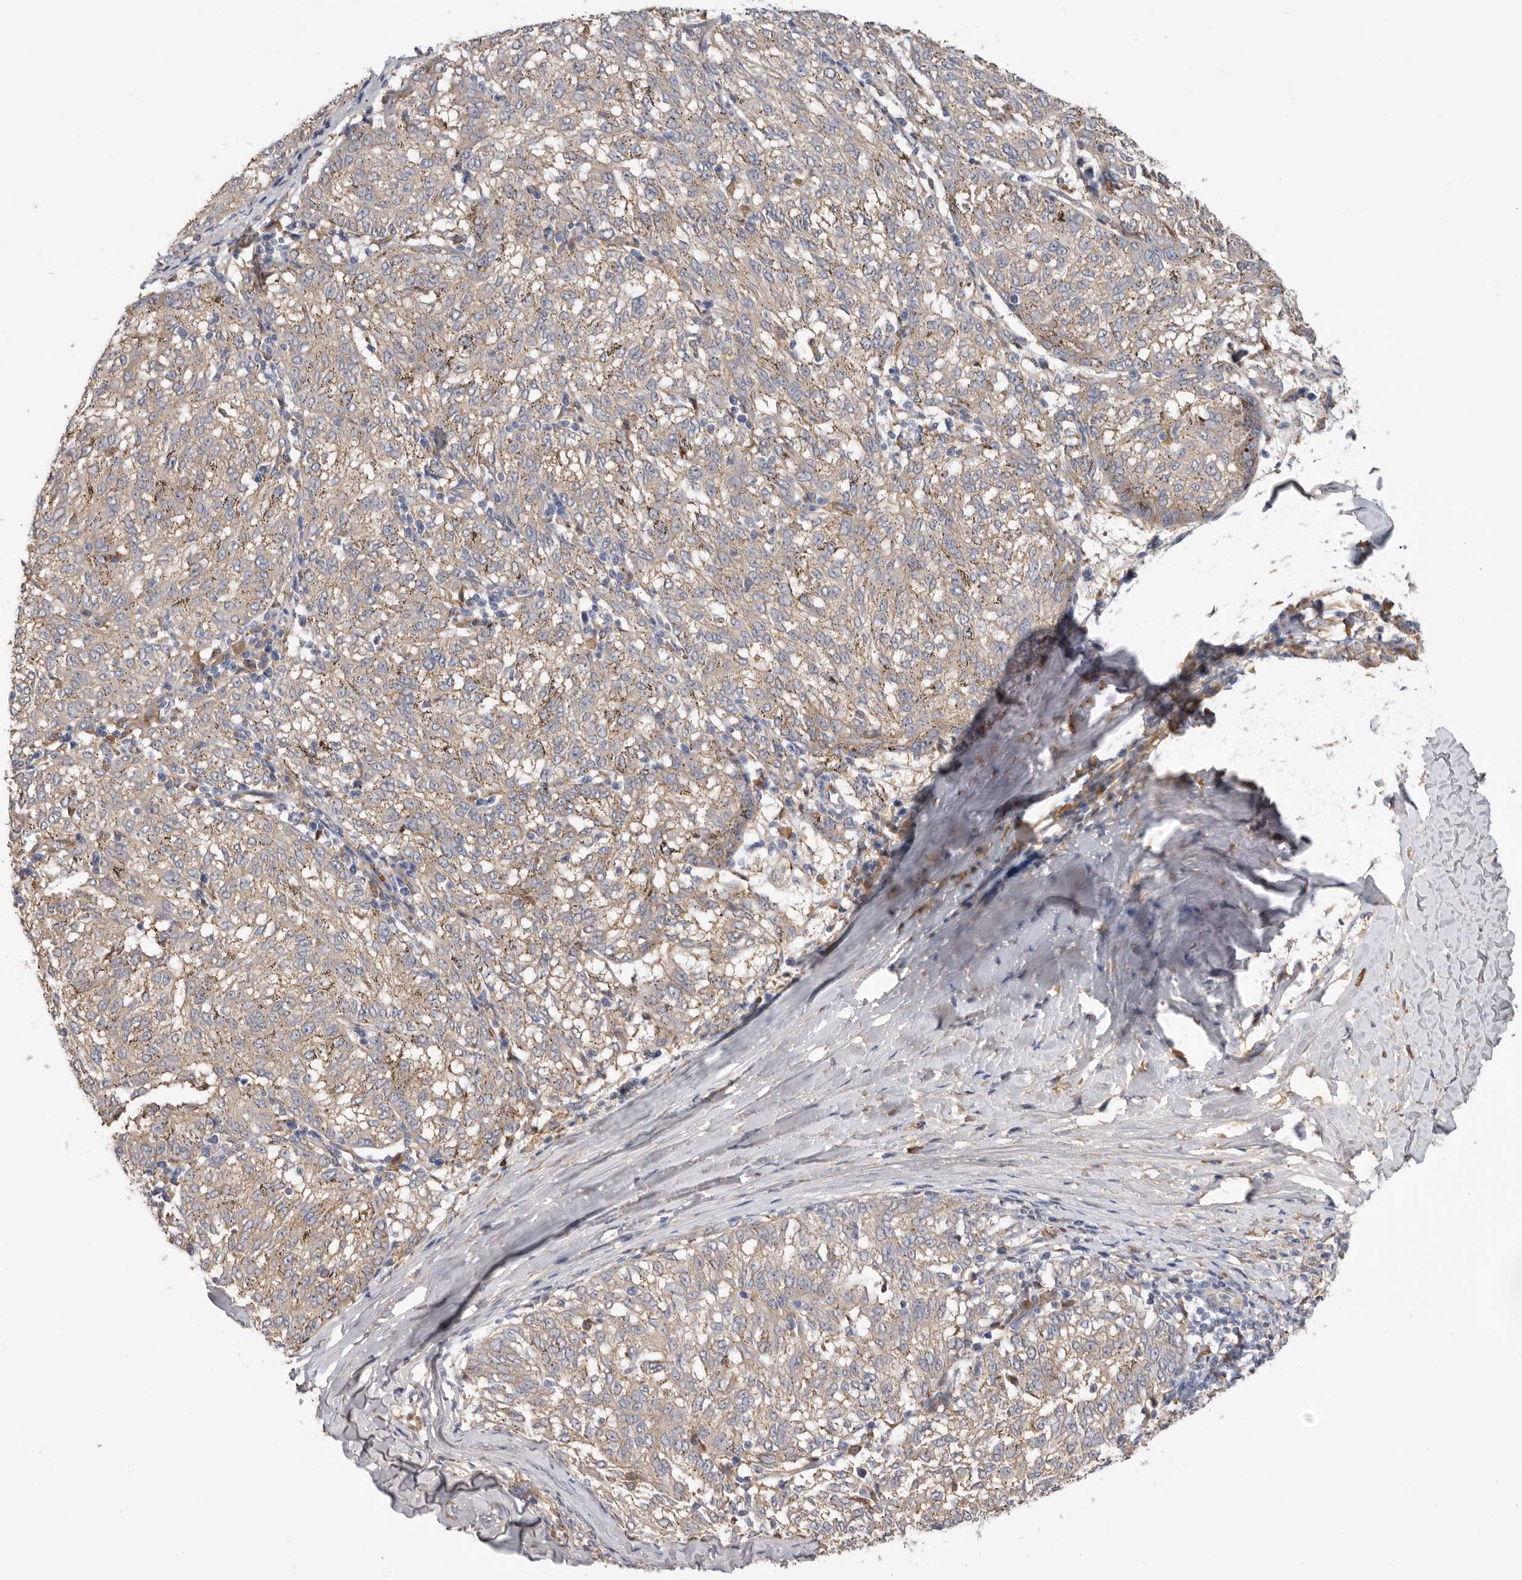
{"staining": {"intensity": "weak", "quantity": "25%-75%", "location": "cytoplasmic/membranous"}, "tissue": "melanoma", "cell_type": "Tumor cells", "image_type": "cancer", "snomed": [{"axis": "morphology", "description": "Malignant melanoma, NOS"}, {"axis": "topography", "description": "Skin"}], "caption": "A photomicrograph of human melanoma stained for a protein shows weak cytoplasmic/membranous brown staining in tumor cells. The staining was performed using DAB (3,3'-diaminobenzidine), with brown indicating positive protein expression. Nuclei are stained blue with hematoxylin.", "gene": "CDC42BPB", "patient": {"sex": "female", "age": 72}}